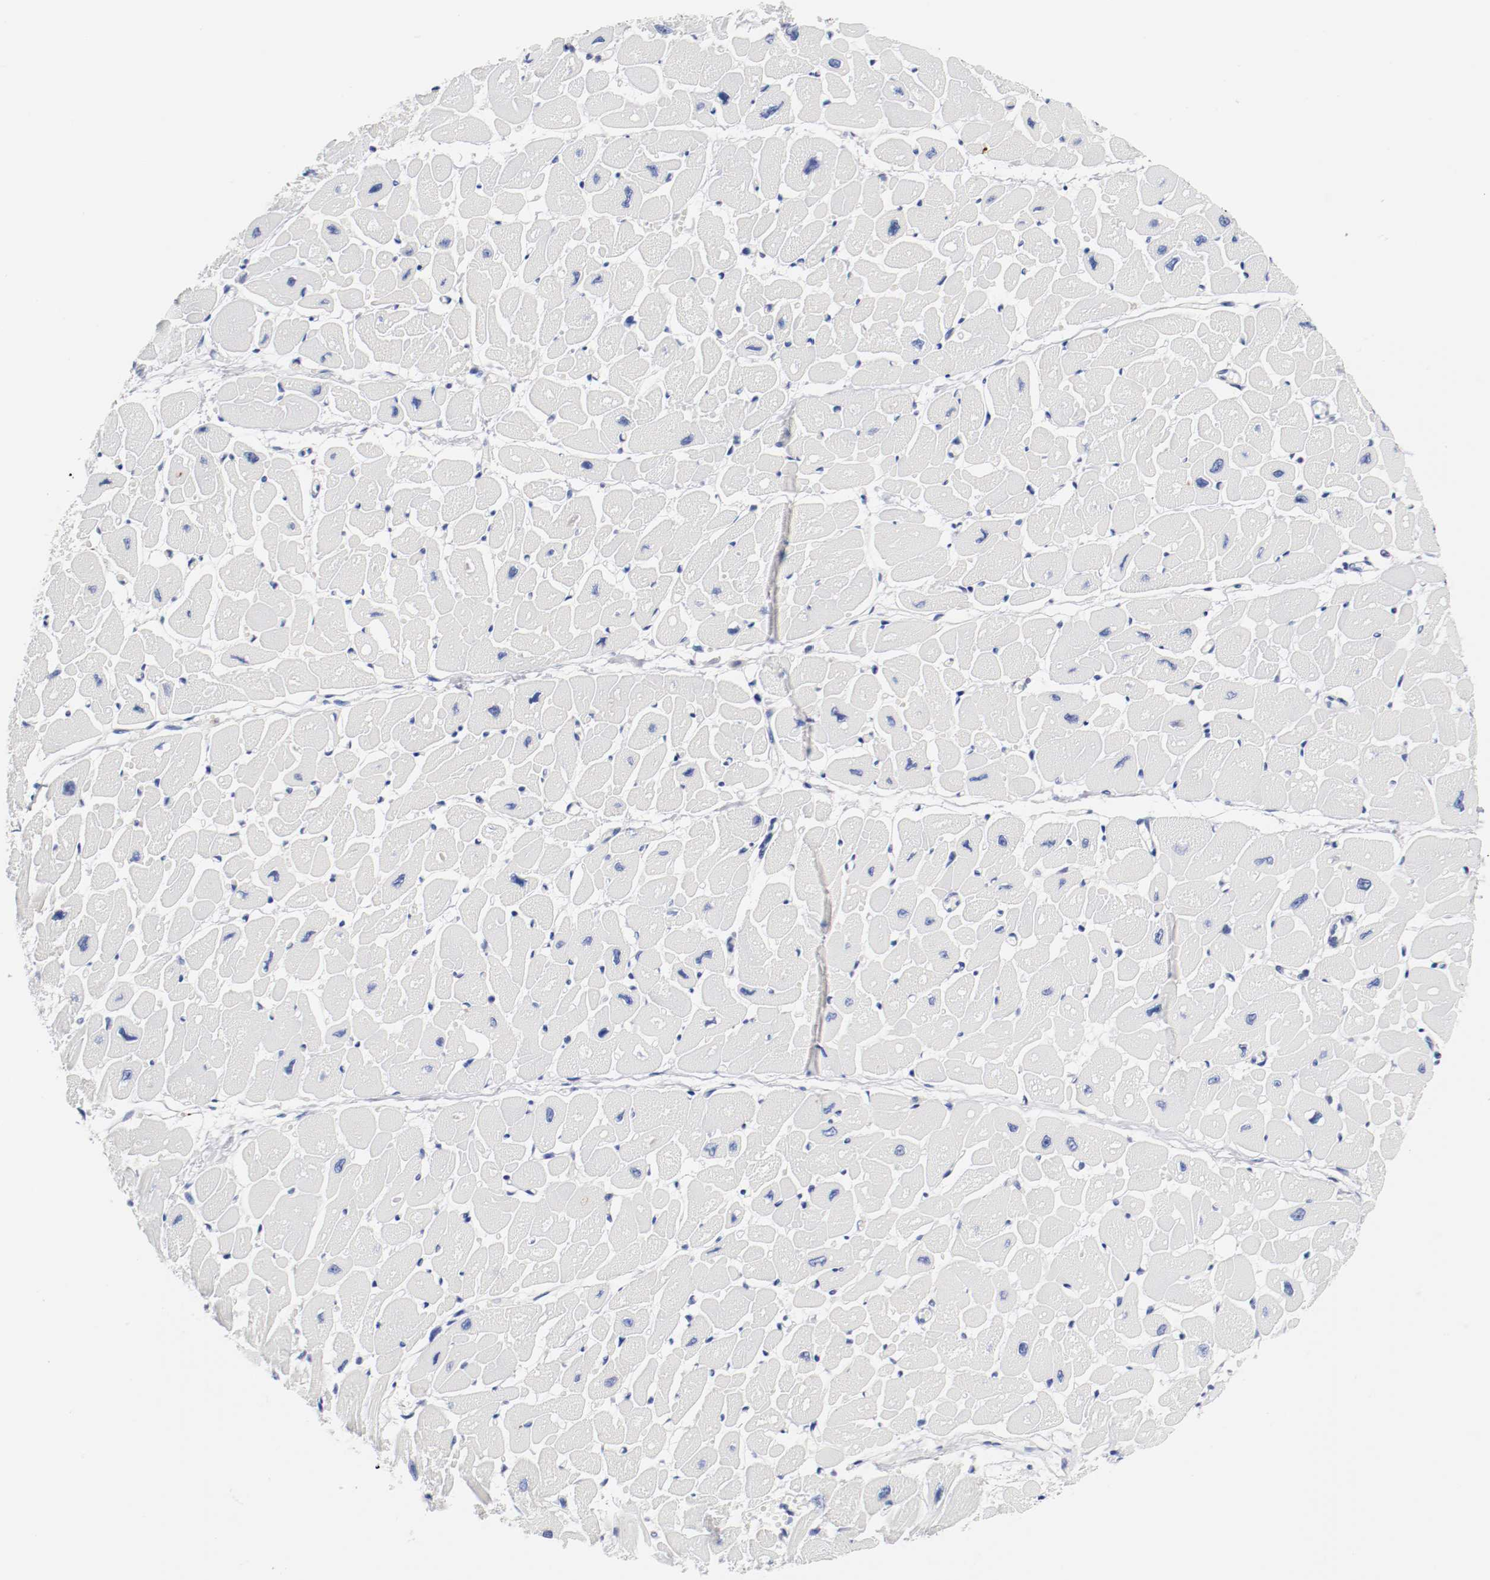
{"staining": {"intensity": "negative", "quantity": "none", "location": "none"}, "tissue": "heart muscle", "cell_type": "Cardiomyocytes", "image_type": "normal", "snomed": [{"axis": "morphology", "description": "Normal tissue, NOS"}, {"axis": "topography", "description": "Heart"}], "caption": "The immunohistochemistry (IHC) histopathology image has no significant staining in cardiomyocytes of heart muscle.", "gene": "HGS", "patient": {"sex": "female", "age": 54}}